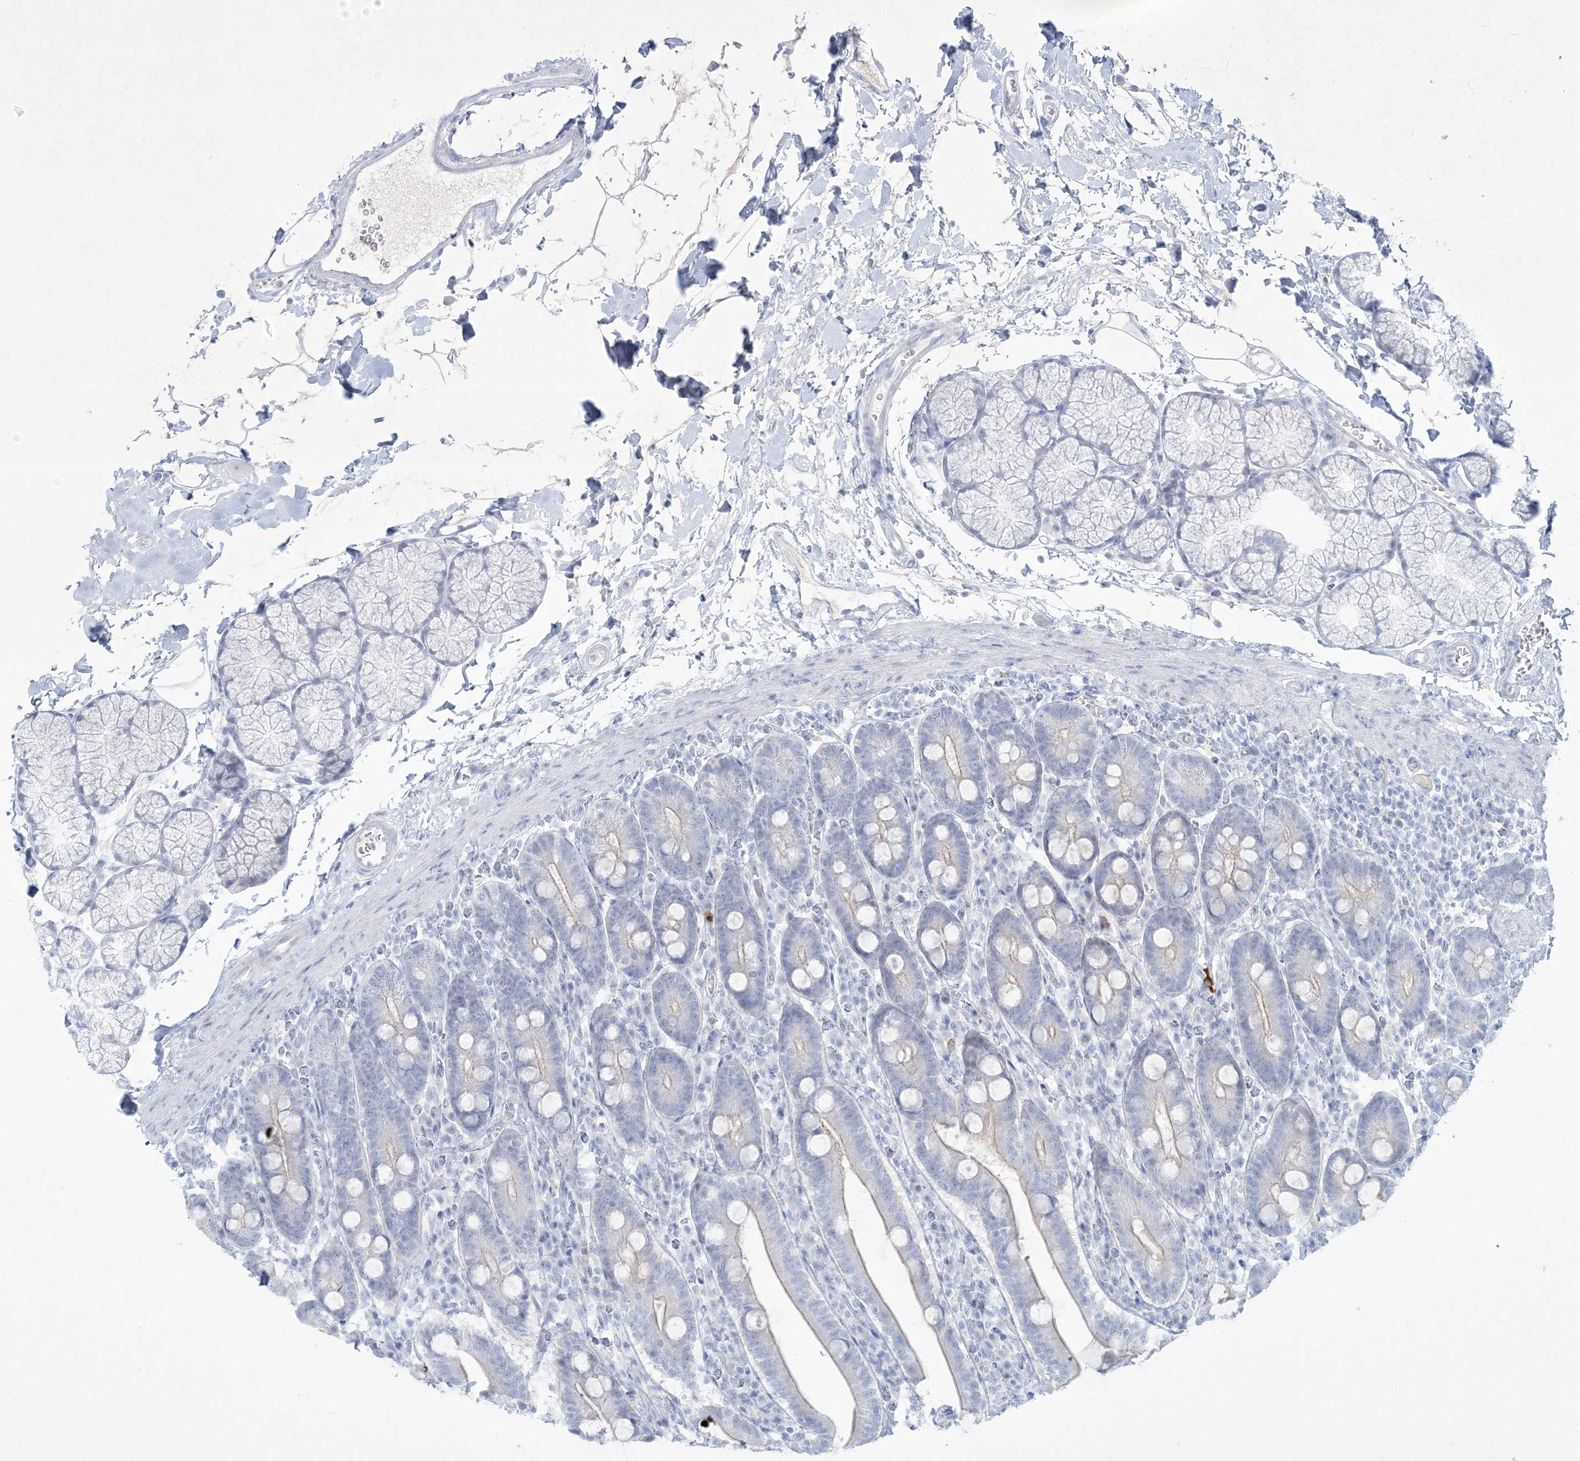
{"staining": {"intensity": "weak", "quantity": "<25%", "location": "cytoplasmic/membranous"}, "tissue": "duodenum", "cell_type": "Glandular cells", "image_type": "normal", "snomed": [{"axis": "morphology", "description": "Normal tissue, NOS"}, {"axis": "topography", "description": "Duodenum"}], "caption": "Protein analysis of unremarkable duodenum exhibits no significant positivity in glandular cells.", "gene": "CCDC24", "patient": {"sex": "male", "age": 35}}